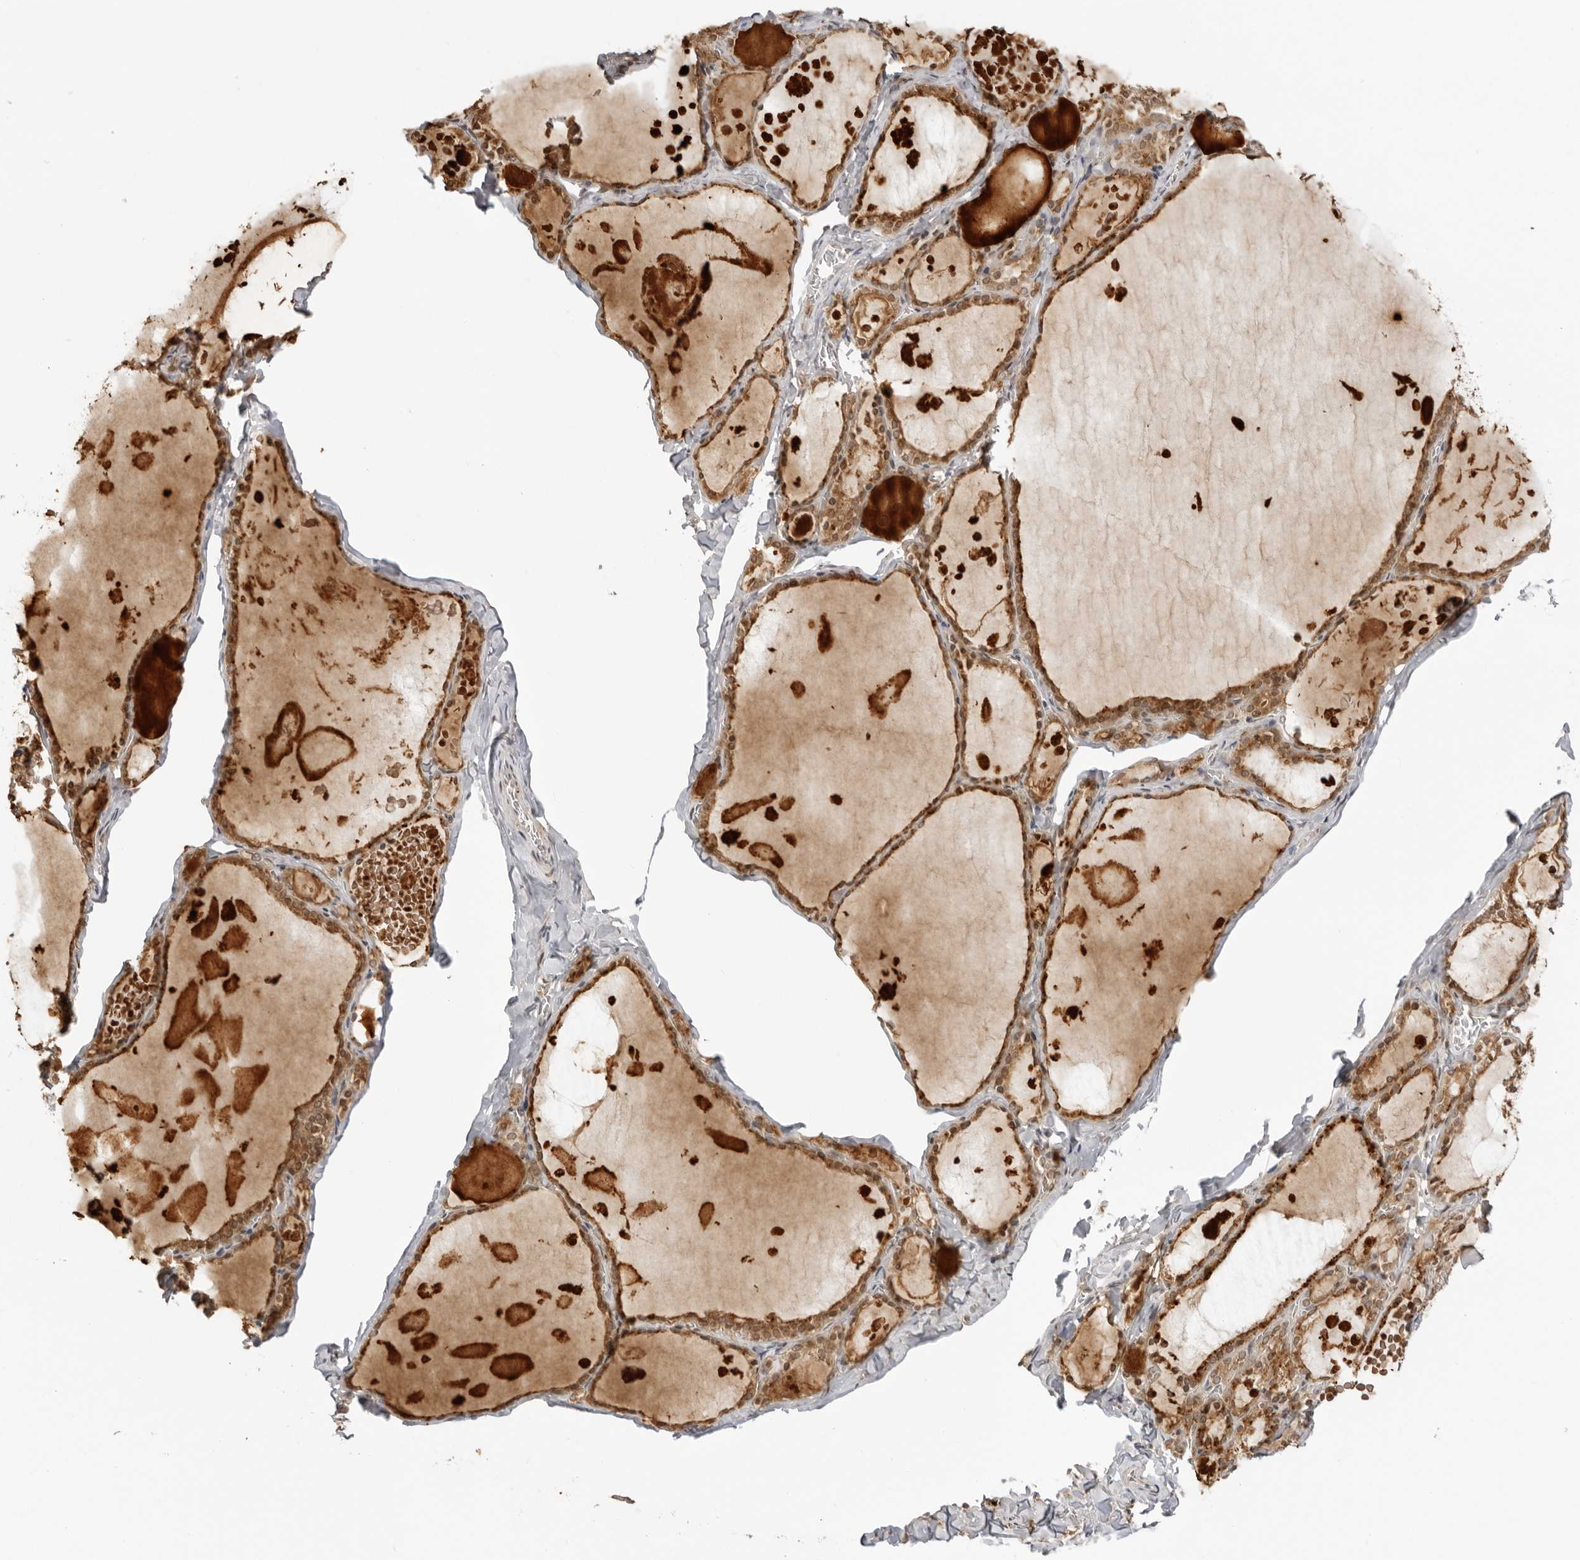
{"staining": {"intensity": "strong", "quantity": ">75%", "location": "cytoplasmic/membranous"}, "tissue": "thyroid gland", "cell_type": "Glandular cells", "image_type": "normal", "snomed": [{"axis": "morphology", "description": "Normal tissue, NOS"}, {"axis": "topography", "description": "Thyroid gland"}], "caption": "Glandular cells demonstrate high levels of strong cytoplasmic/membranous positivity in approximately >75% of cells in benign thyroid gland. (IHC, brightfield microscopy, high magnification).", "gene": "IKBKE", "patient": {"sex": "male", "age": 56}}